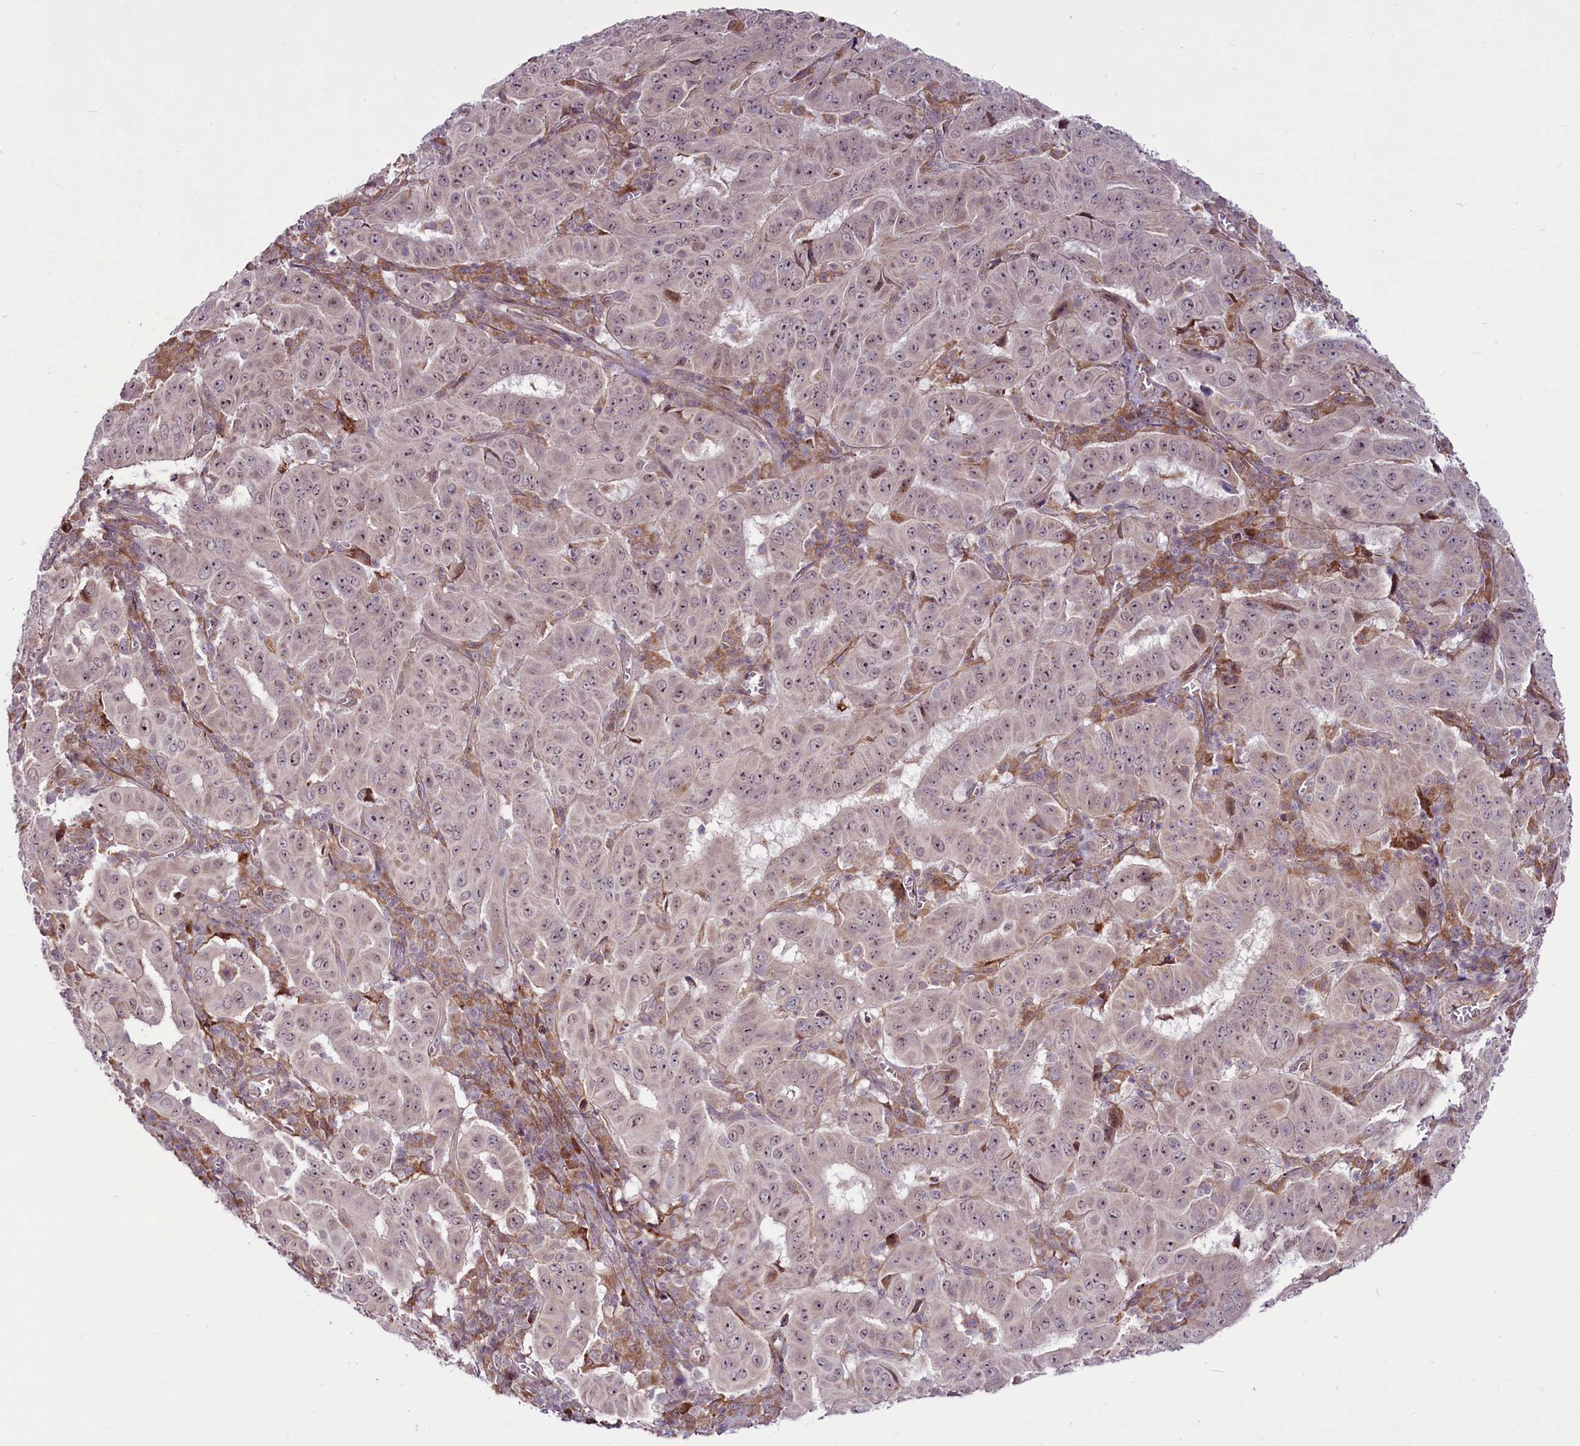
{"staining": {"intensity": "weak", "quantity": ">75%", "location": "nuclear"}, "tissue": "pancreatic cancer", "cell_type": "Tumor cells", "image_type": "cancer", "snomed": [{"axis": "morphology", "description": "Adenocarcinoma, NOS"}, {"axis": "topography", "description": "Pancreas"}], "caption": "About >75% of tumor cells in pancreatic cancer reveal weak nuclear protein expression as visualized by brown immunohistochemical staining.", "gene": "RSBN1", "patient": {"sex": "male", "age": 63}}